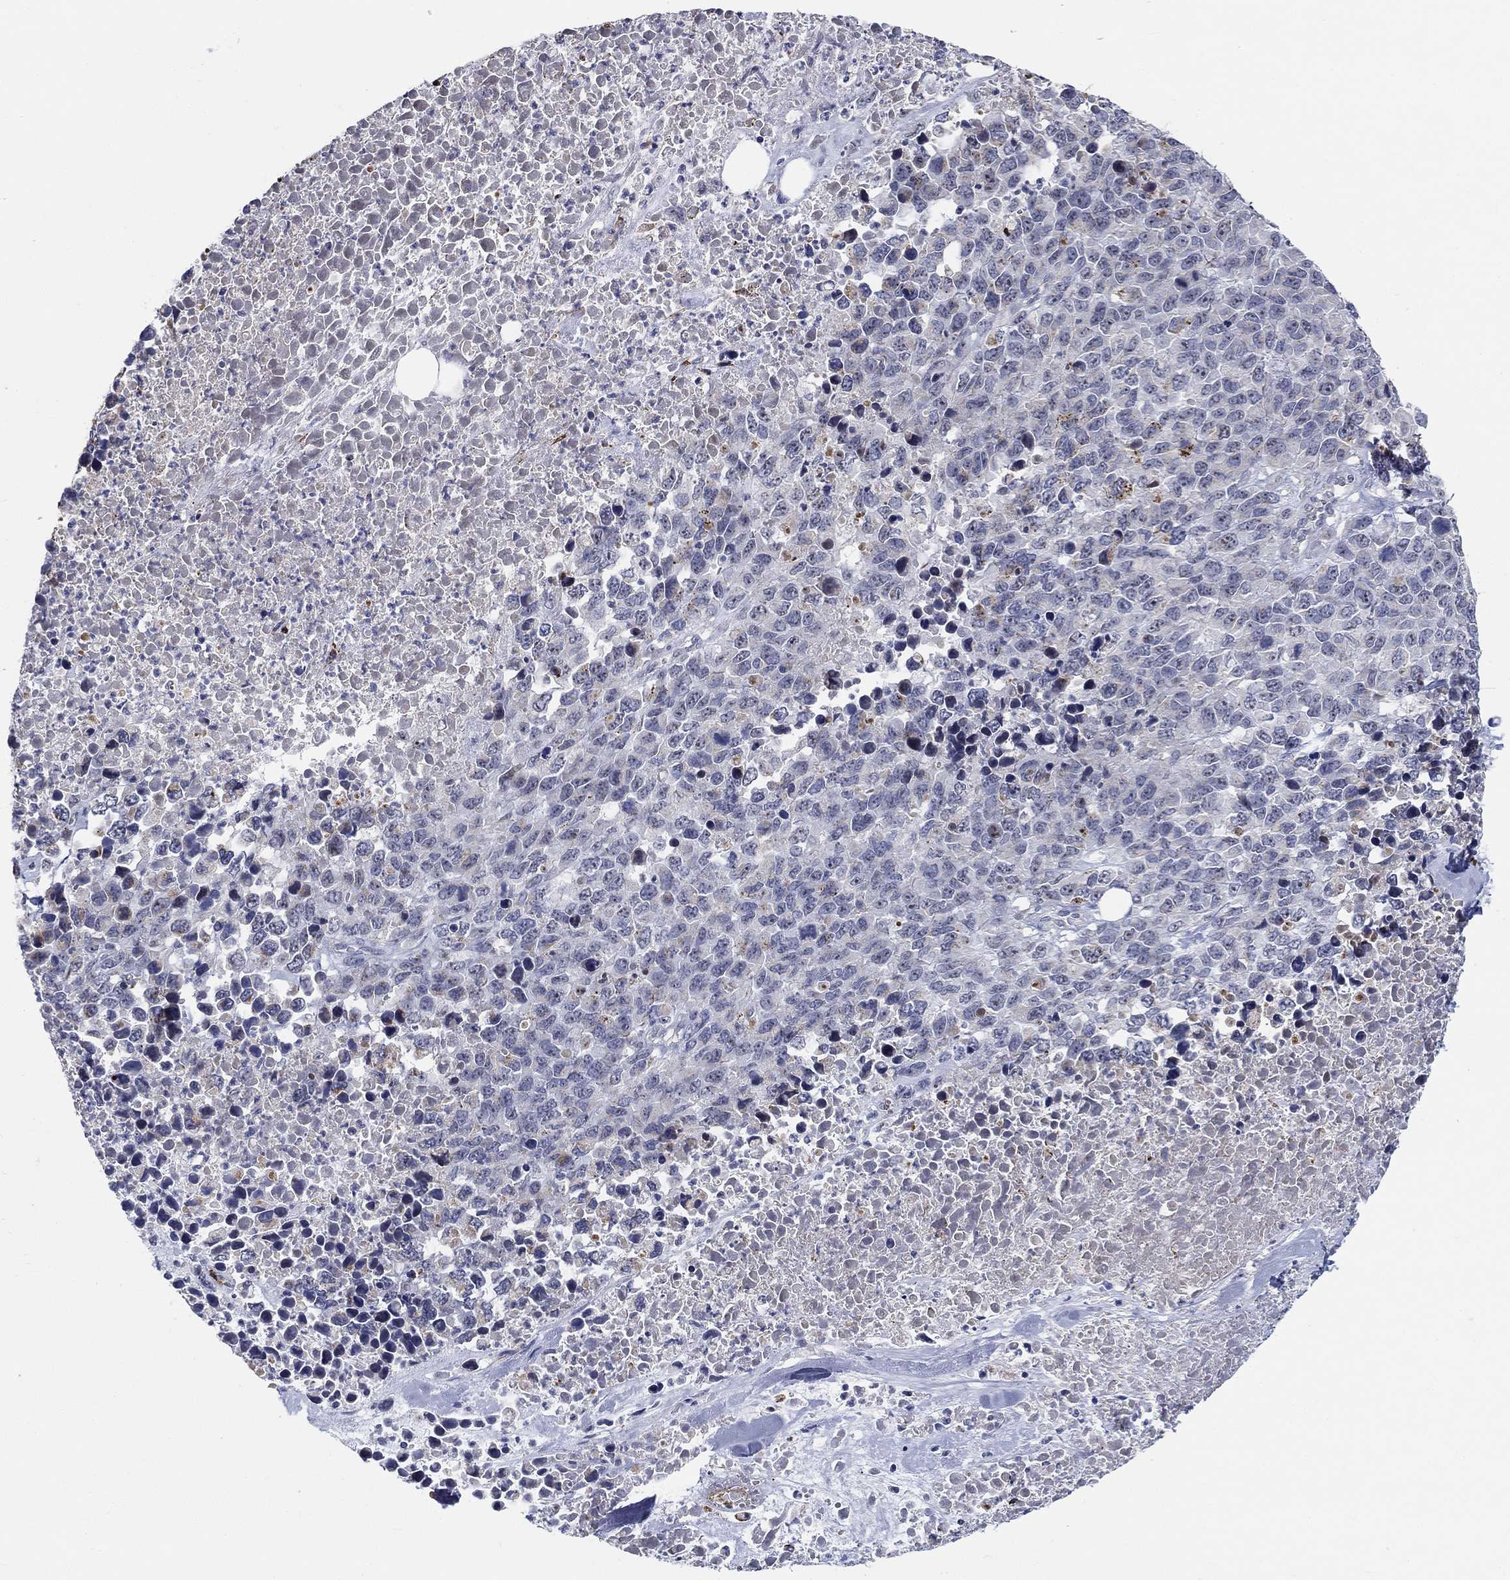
{"staining": {"intensity": "negative", "quantity": "none", "location": "none"}, "tissue": "melanoma", "cell_type": "Tumor cells", "image_type": "cancer", "snomed": [{"axis": "morphology", "description": "Malignant melanoma, Metastatic site"}, {"axis": "topography", "description": "Skin"}], "caption": "DAB (3,3'-diaminobenzidine) immunohistochemical staining of malignant melanoma (metastatic site) shows no significant staining in tumor cells.", "gene": "SMIM18", "patient": {"sex": "male", "age": 84}}